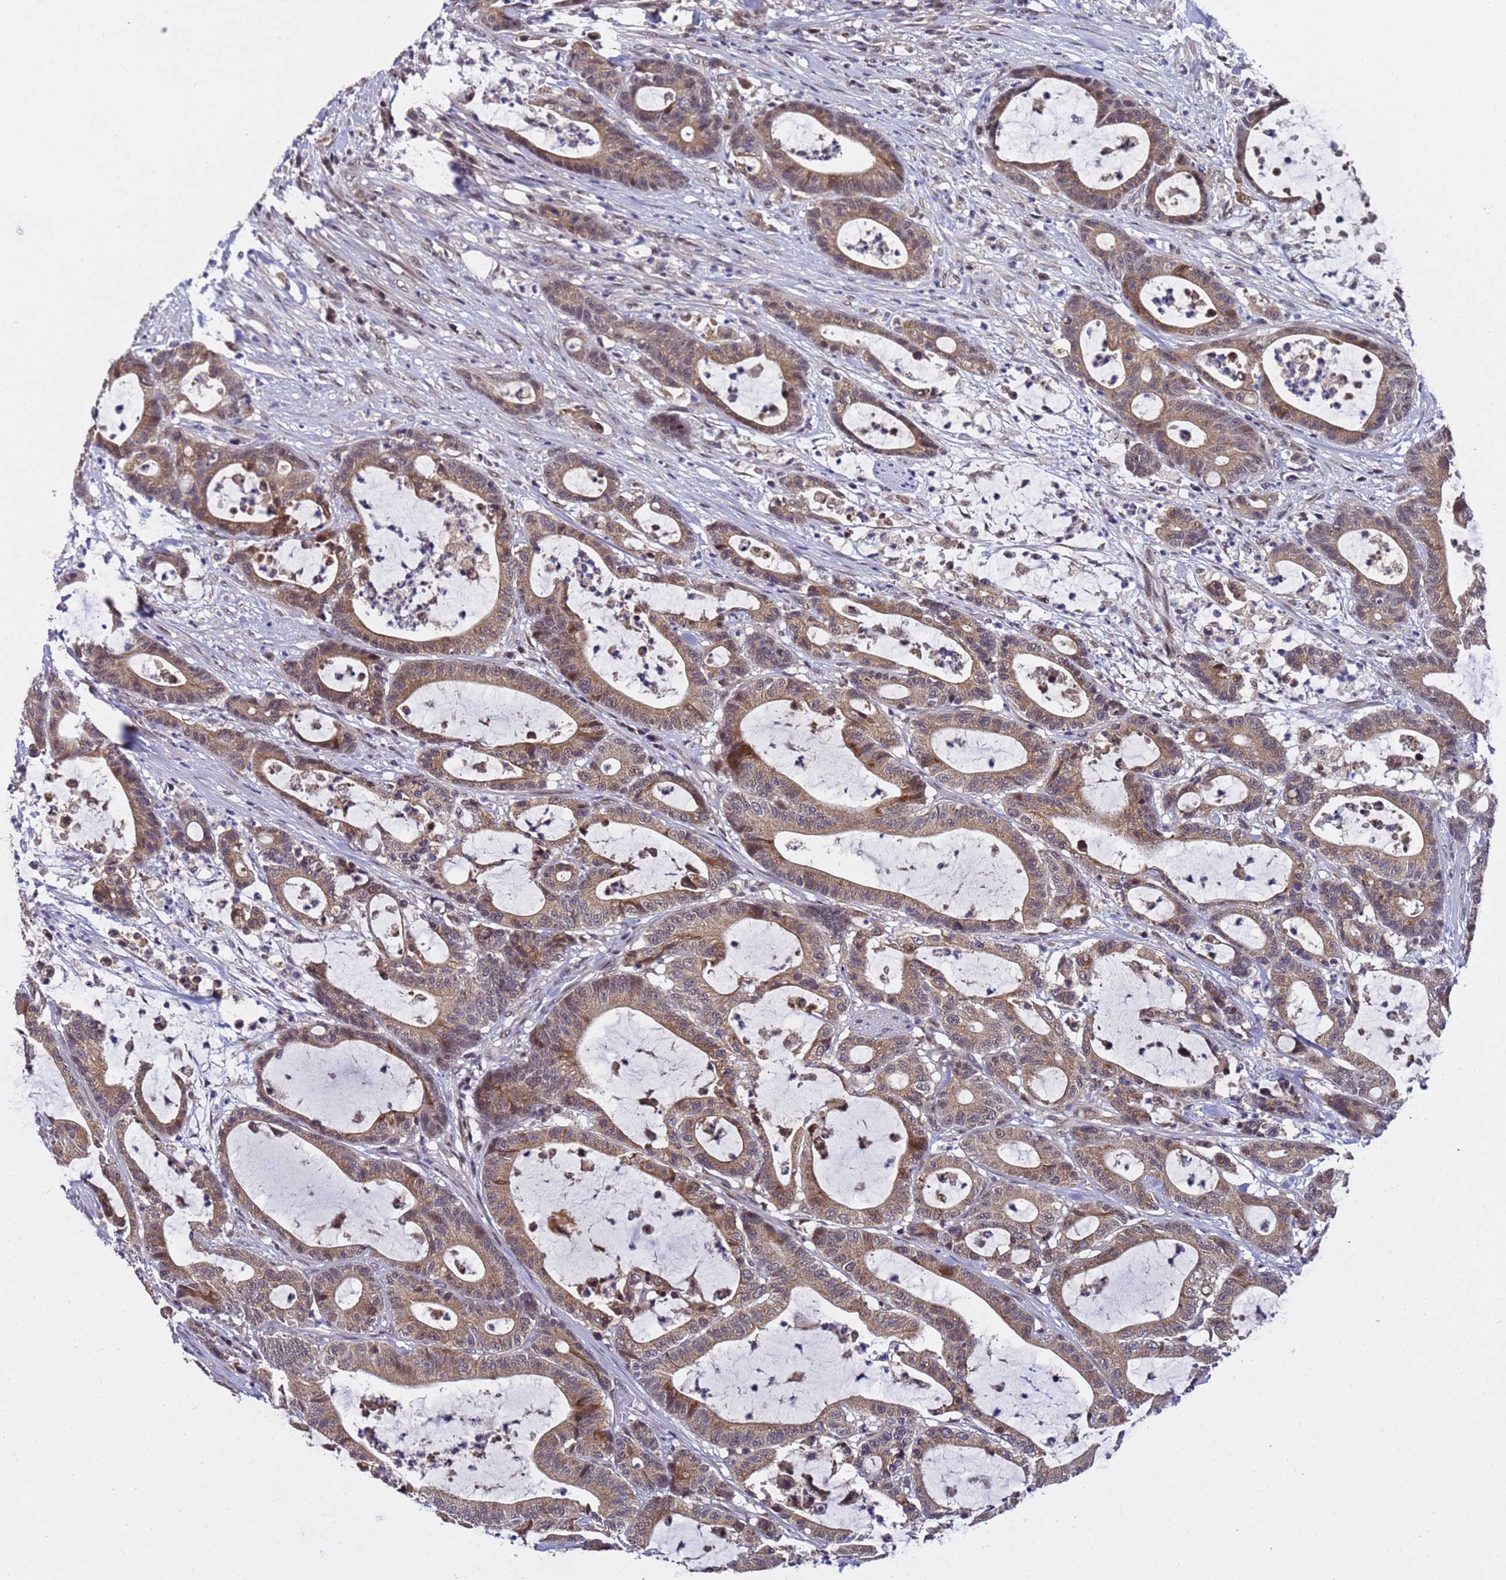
{"staining": {"intensity": "moderate", "quantity": ">75%", "location": "cytoplasmic/membranous"}, "tissue": "colorectal cancer", "cell_type": "Tumor cells", "image_type": "cancer", "snomed": [{"axis": "morphology", "description": "Adenocarcinoma, NOS"}, {"axis": "topography", "description": "Colon"}], "caption": "Protein staining shows moderate cytoplasmic/membranous positivity in about >75% of tumor cells in colorectal cancer.", "gene": "ANAPC13", "patient": {"sex": "female", "age": 84}}